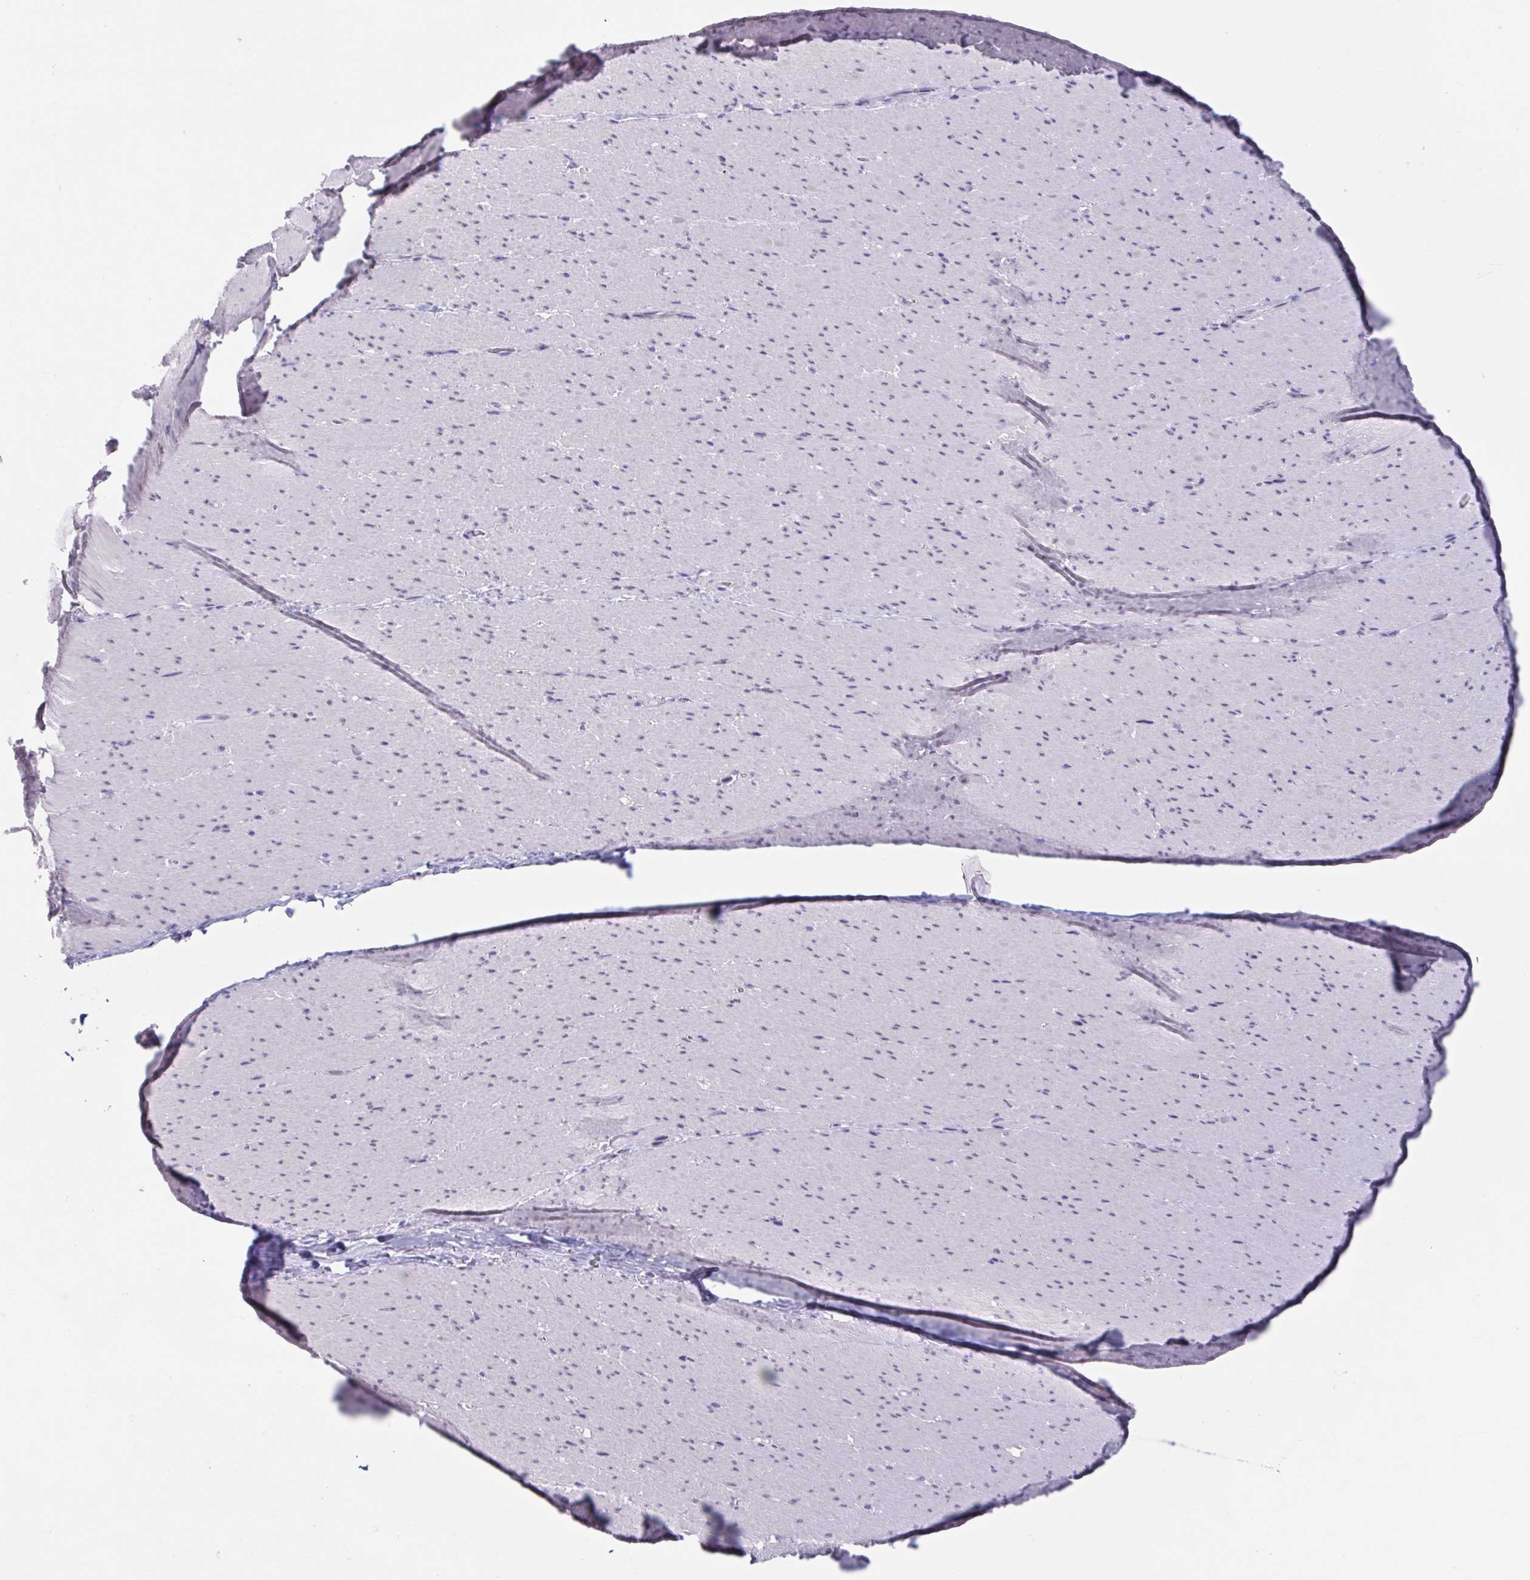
{"staining": {"intensity": "negative", "quantity": "none", "location": "none"}, "tissue": "smooth muscle", "cell_type": "Smooth muscle cells", "image_type": "normal", "snomed": [{"axis": "morphology", "description": "Normal tissue, NOS"}, {"axis": "topography", "description": "Smooth muscle"}, {"axis": "topography", "description": "Rectum"}], "caption": "The photomicrograph reveals no staining of smooth muscle cells in unremarkable smooth muscle.", "gene": "GPR162", "patient": {"sex": "male", "age": 53}}